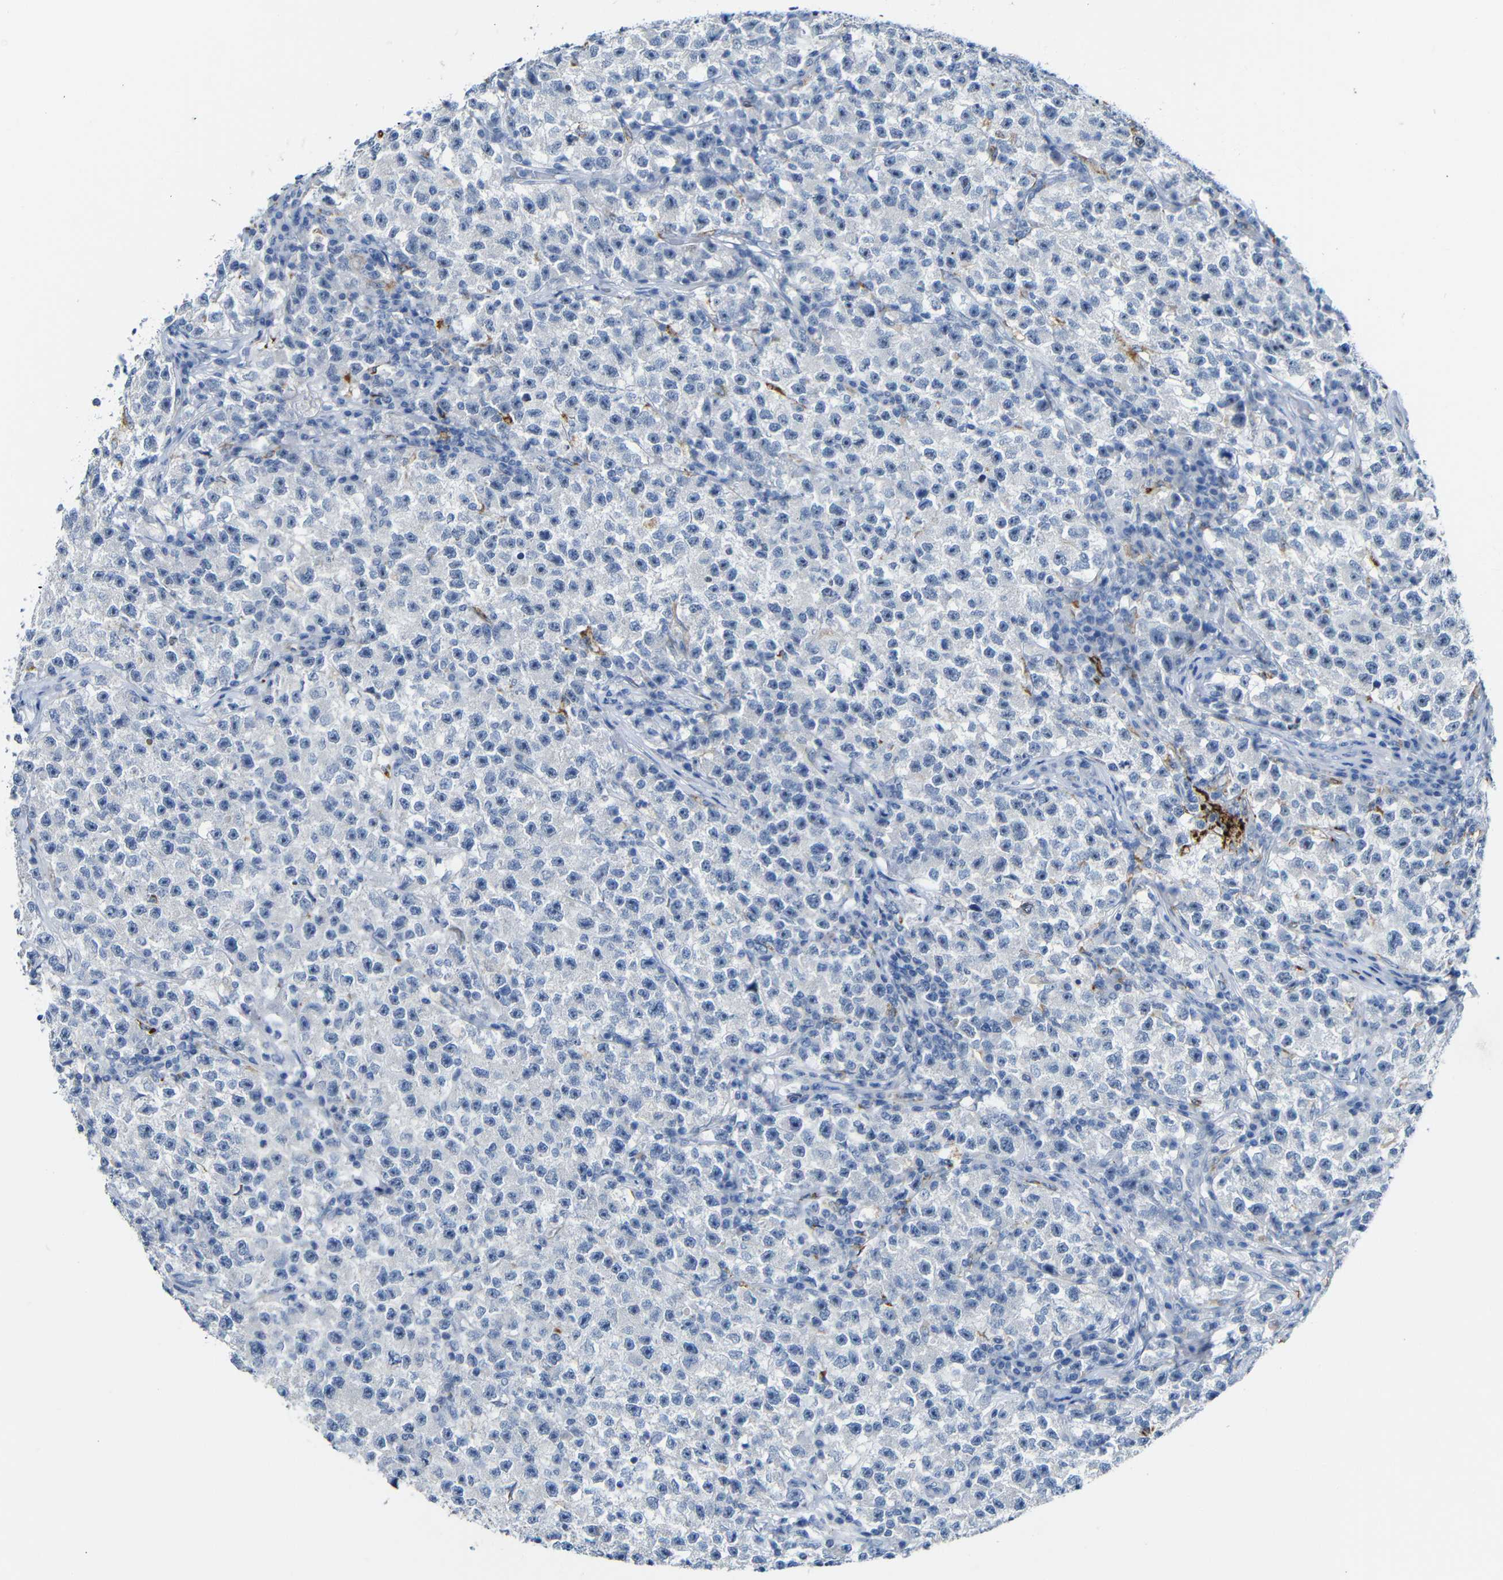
{"staining": {"intensity": "negative", "quantity": "none", "location": "none"}, "tissue": "testis cancer", "cell_type": "Tumor cells", "image_type": "cancer", "snomed": [{"axis": "morphology", "description": "Seminoma, NOS"}, {"axis": "topography", "description": "Testis"}], "caption": "A high-resolution histopathology image shows immunohistochemistry staining of testis seminoma, which shows no significant expression in tumor cells.", "gene": "C15orf48", "patient": {"sex": "male", "age": 22}}